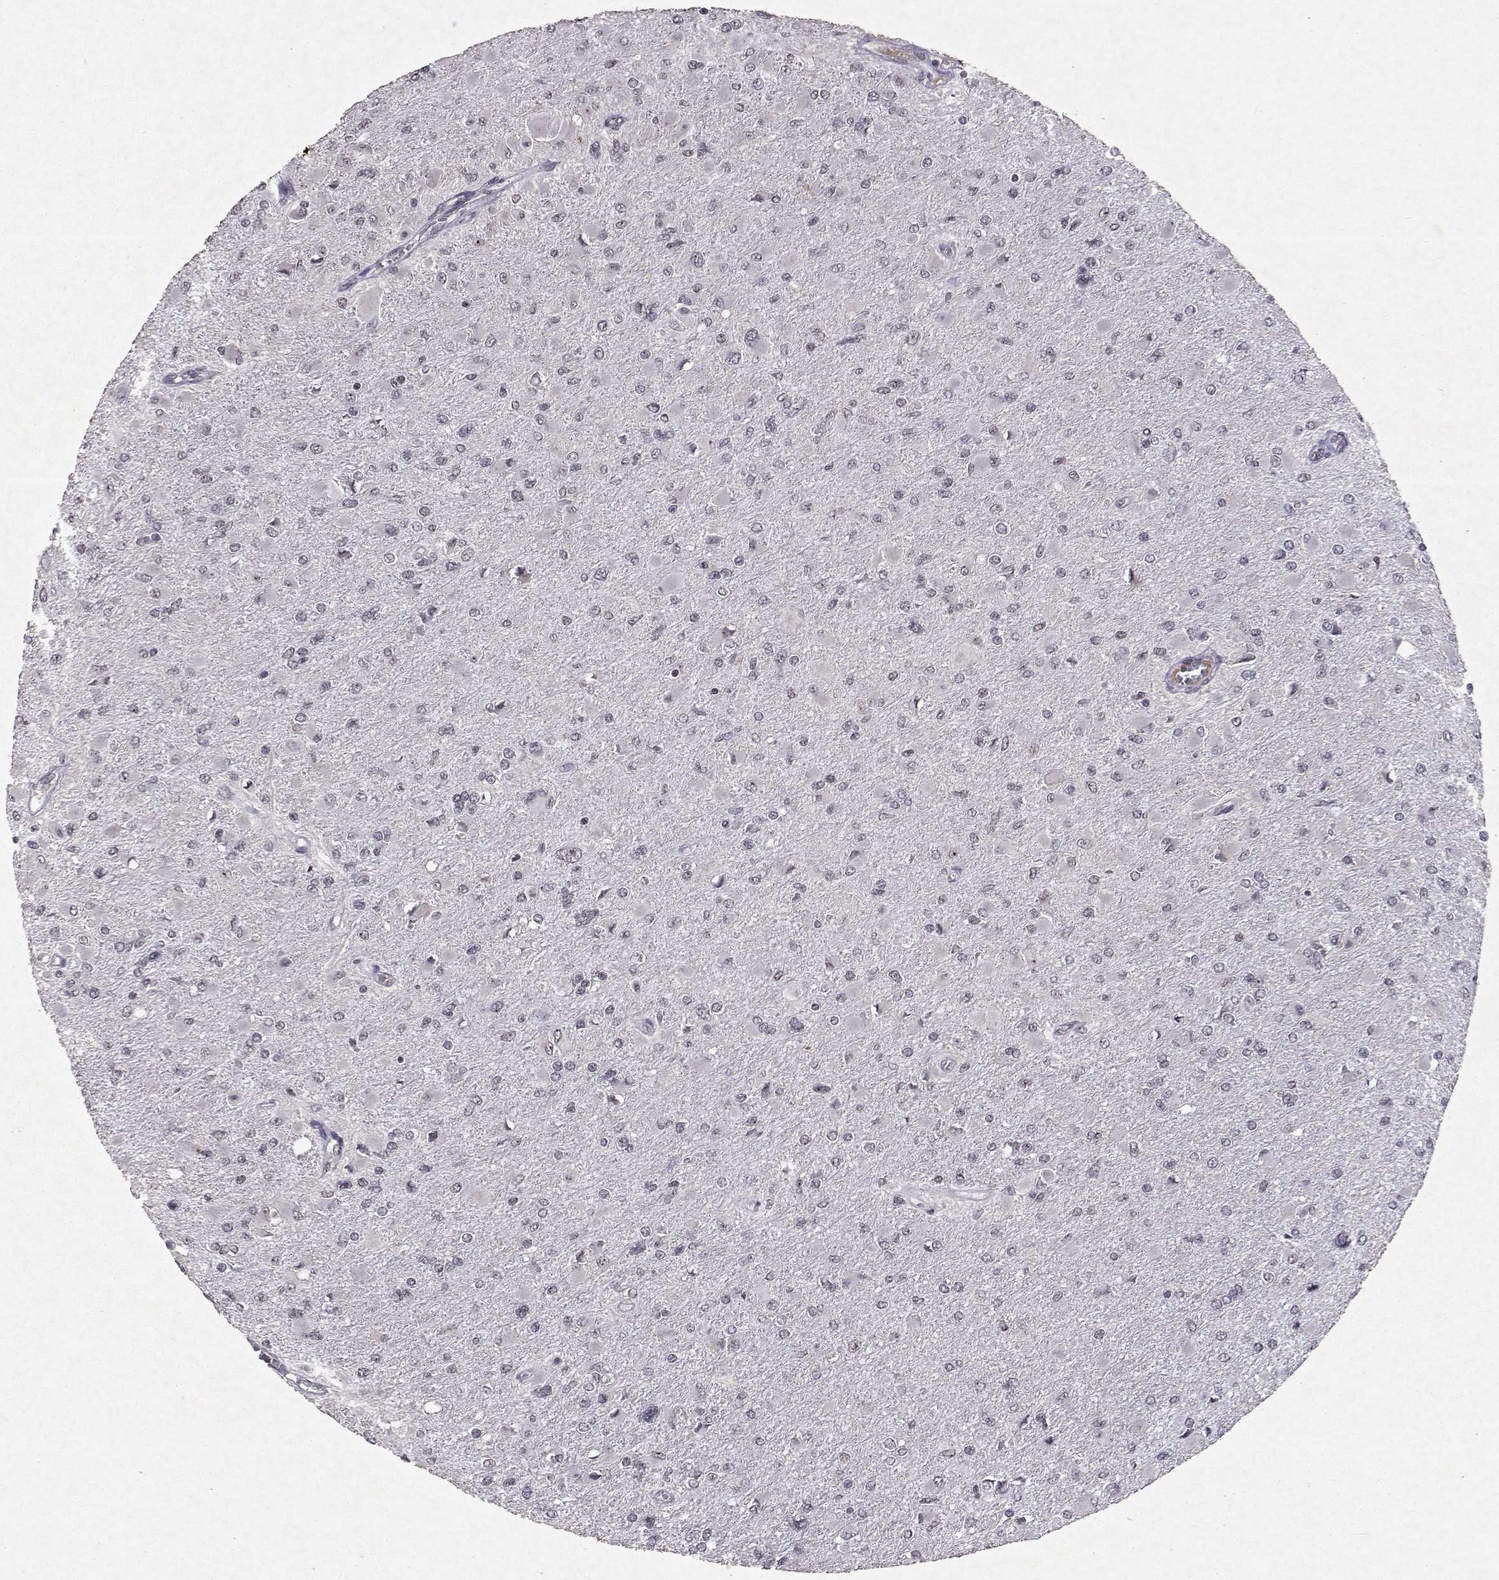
{"staining": {"intensity": "negative", "quantity": "none", "location": "none"}, "tissue": "glioma", "cell_type": "Tumor cells", "image_type": "cancer", "snomed": [{"axis": "morphology", "description": "Glioma, malignant, High grade"}, {"axis": "topography", "description": "Cerebral cortex"}], "caption": "Tumor cells show no significant staining in high-grade glioma (malignant).", "gene": "DDX56", "patient": {"sex": "female", "age": 36}}